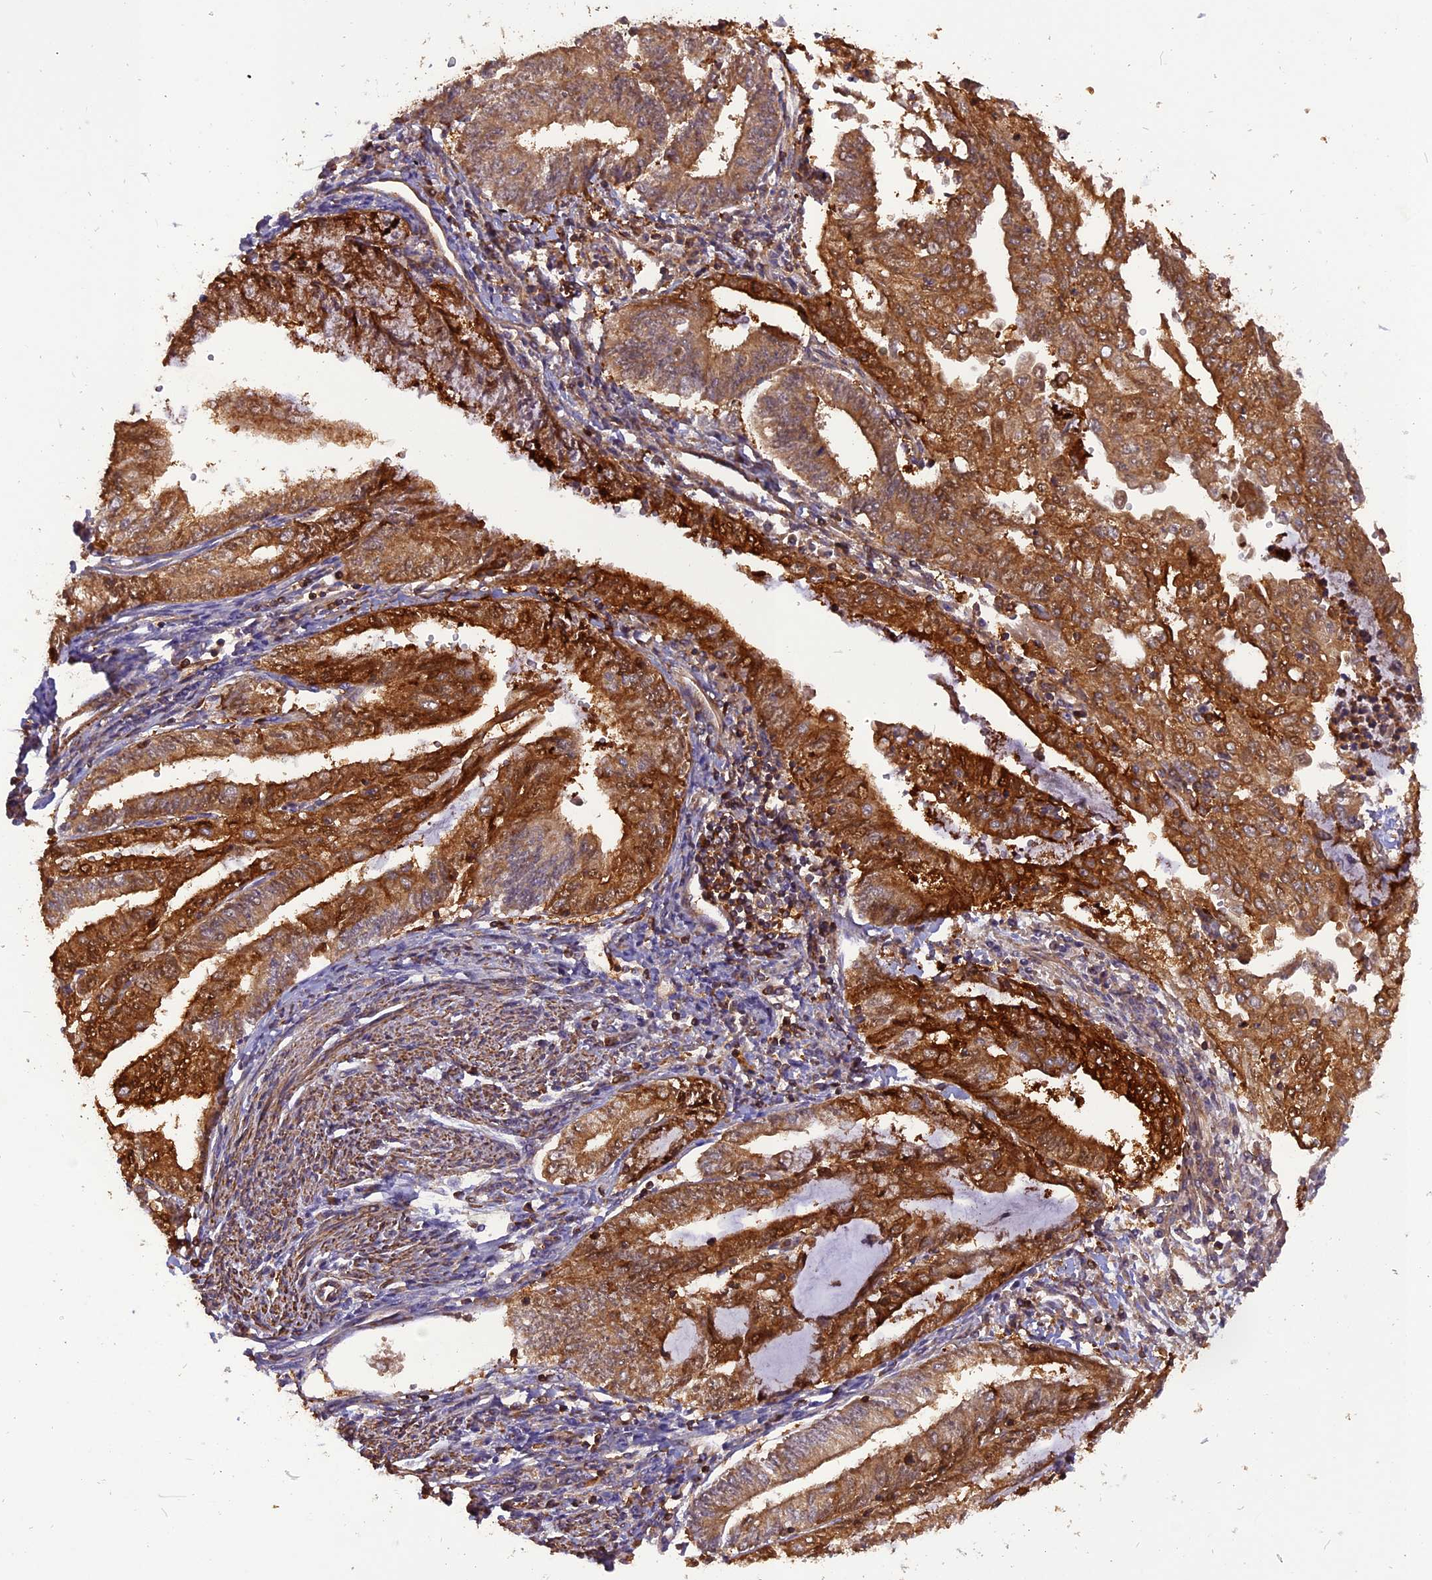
{"staining": {"intensity": "strong", "quantity": ">75%", "location": "cytoplasmic/membranous,nuclear"}, "tissue": "endometrial cancer", "cell_type": "Tumor cells", "image_type": "cancer", "snomed": [{"axis": "morphology", "description": "Adenocarcinoma, NOS"}, {"axis": "topography", "description": "Endometrium"}], "caption": "High-power microscopy captured an immunohistochemistry (IHC) micrograph of endometrial cancer, revealing strong cytoplasmic/membranous and nuclear expression in approximately >75% of tumor cells. (Stains: DAB (3,3'-diaminobenzidine) in brown, nuclei in blue, Microscopy: brightfield microscopy at high magnification).", "gene": "STOML1", "patient": {"sex": "female", "age": 66}}